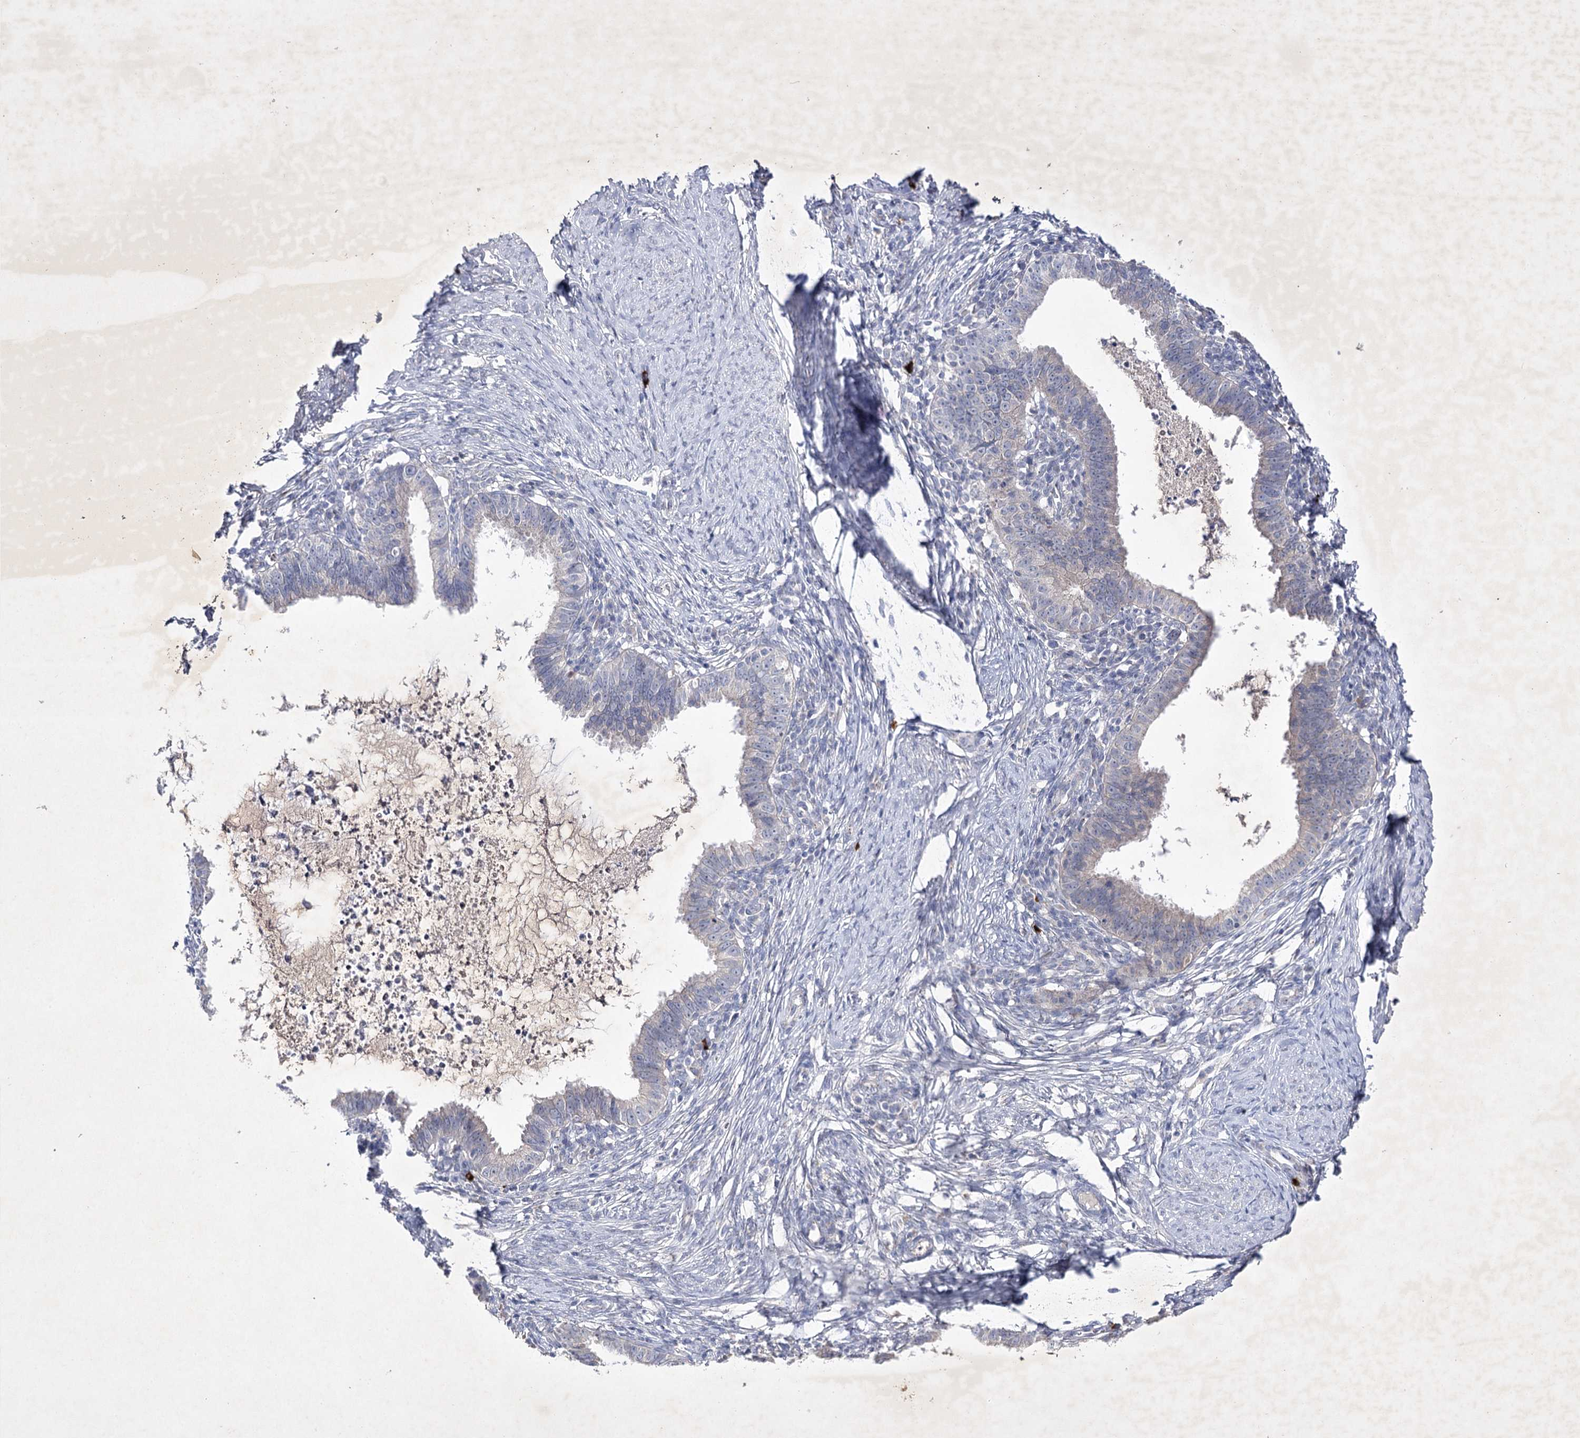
{"staining": {"intensity": "weak", "quantity": "<25%", "location": "cytoplasmic/membranous"}, "tissue": "cervical cancer", "cell_type": "Tumor cells", "image_type": "cancer", "snomed": [{"axis": "morphology", "description": "Adenocarcinoma, NOS"}, {"axis": "topography", "description": "Cervix"}], "caption": "The photomicrograph displays no staining of tumor cells in cervical cancer.", "gene": "COX15", "patient": {"sex": "female", "age": 36}}